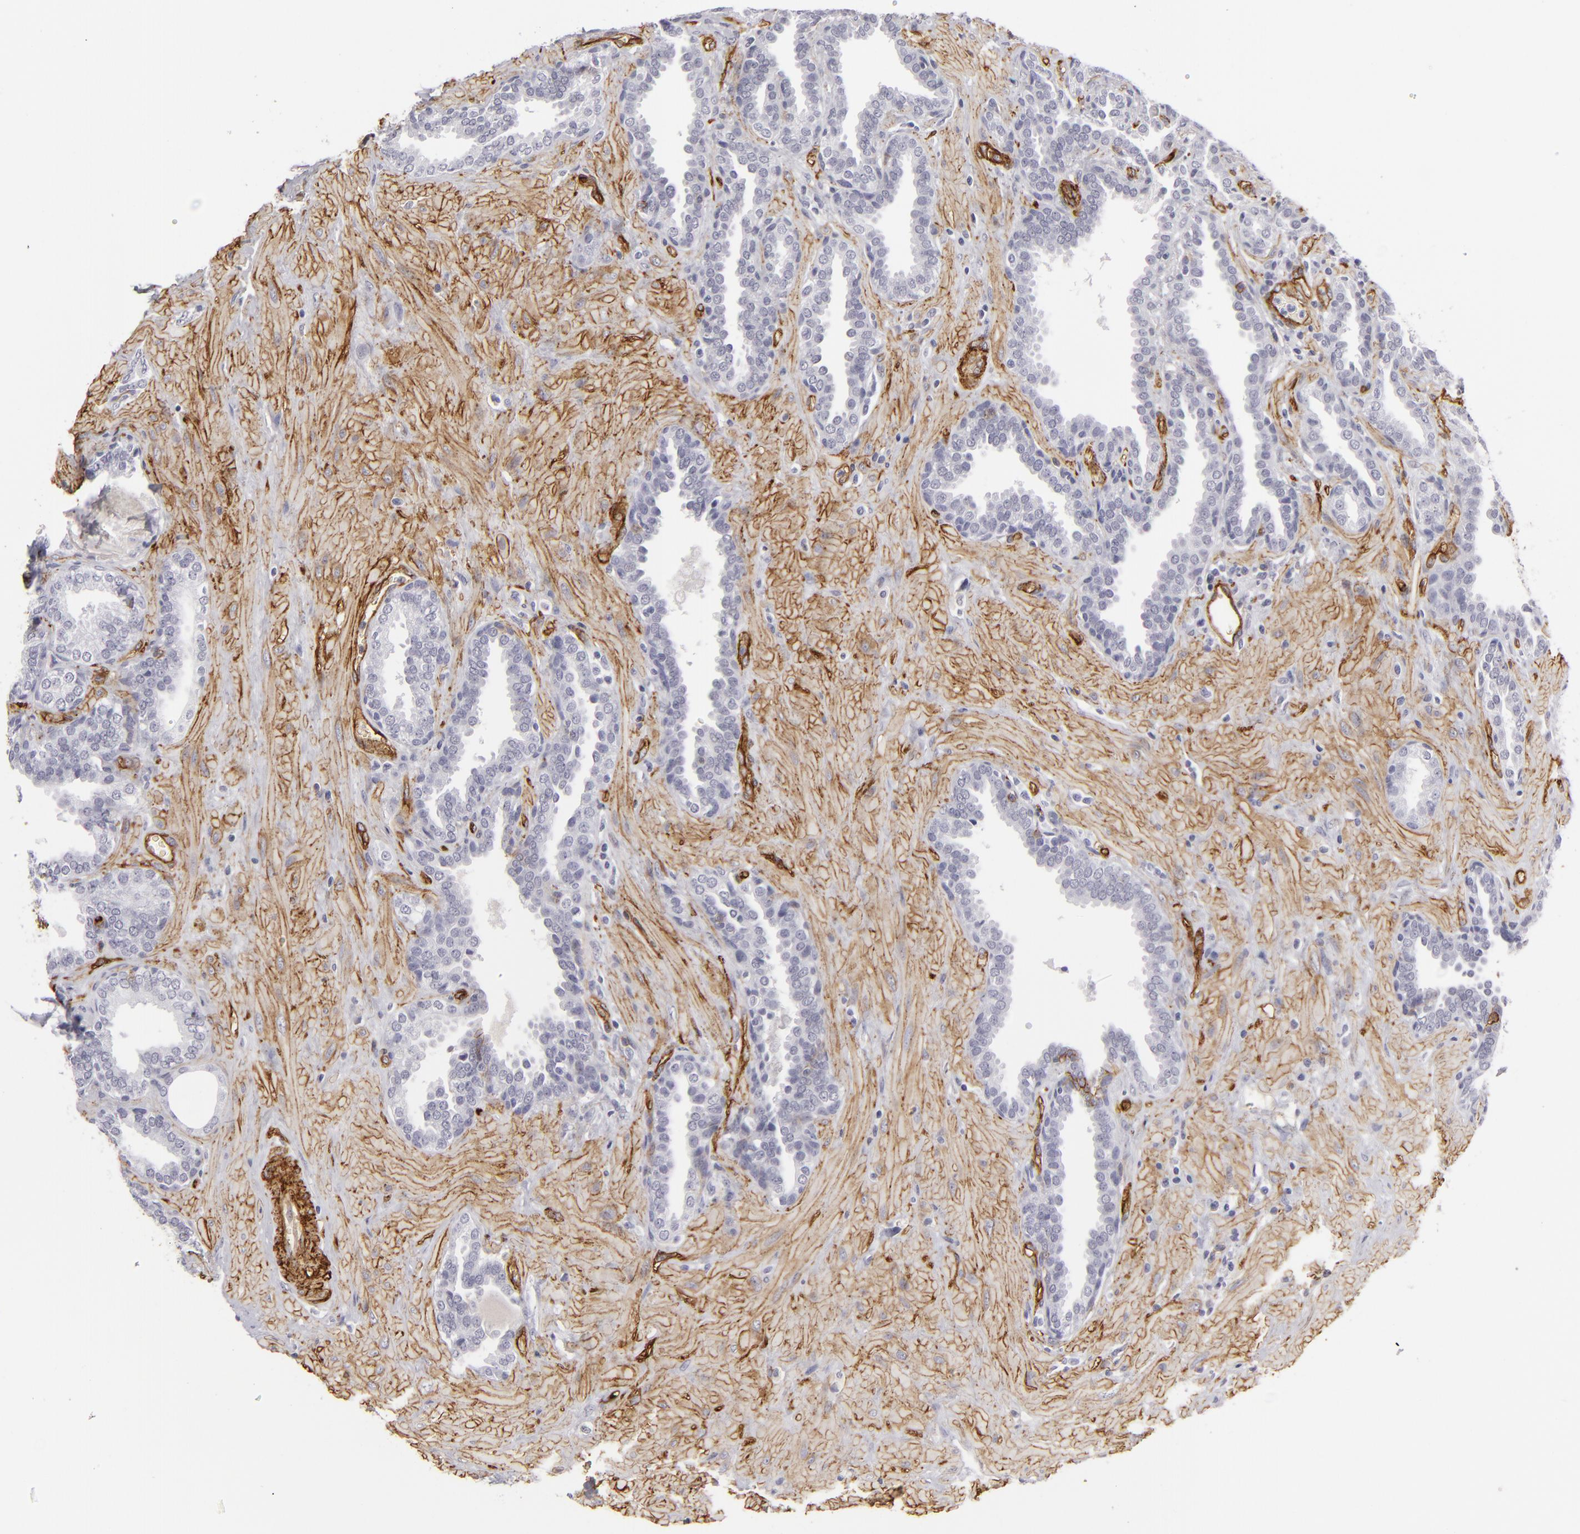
{"staining": {"intensity": "negative", "quantity": "none", "location": "none"}, "tissue": "prostate", "cell_type": "Glandular cells", "image_type": "normal", "snomed": [{"axis": "morphology", "description": "Normal tissue, NOS"}, {"axis": "topography", "description": "Prostate"}], "caption": "IHC of normal human prostate shows no positivity in glandular cells. (Immunohistochemistry (ihc), brightfield microscopy, high magnification).", "gene": "MCAM", "patient": {"sex": "male", "age": 51}}